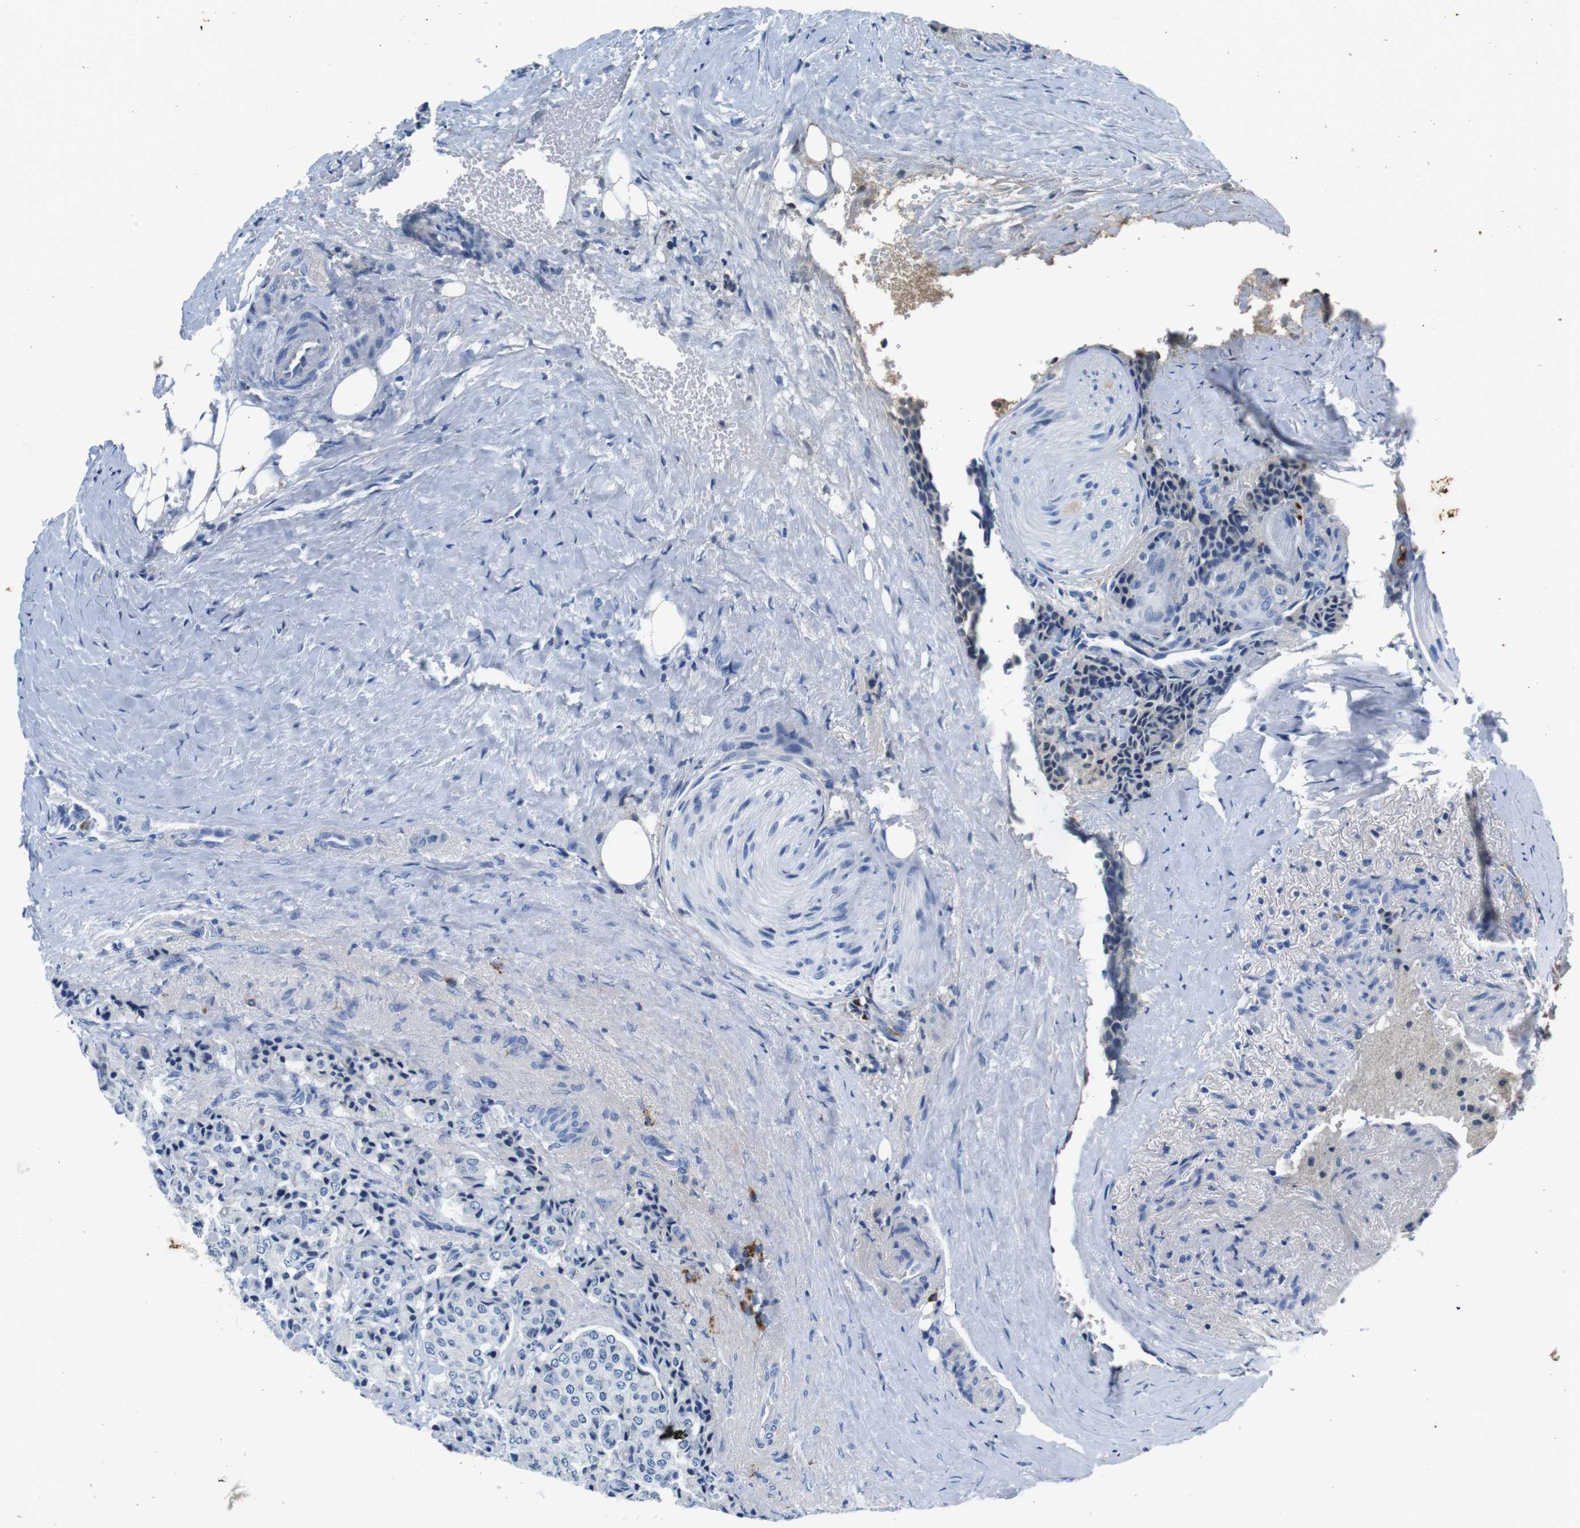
{"staining": {"intensity": "negative", "quantity": "none", "location": "none"}, "tissue": "carcinoid", "cell_type": "Tumor cells", "image_type": "cancer", "snomed": [{"axis": "morphology", "description": "Carcinoid, malignant, NOS"}, {"axis": "topography", "description": "Colon"}], "caption": "Tumor cells show no significant protein expression in carcinoid (malignant). The staining was performed using DAB (3,3'-diaminobenzidine) to visualize the protein expression in brown, while the nuclei were stained in blue with hematoxylin (Magnification: 20x).", "gene": "IGKC", "patient": {"sex": "female", "age": 61}}